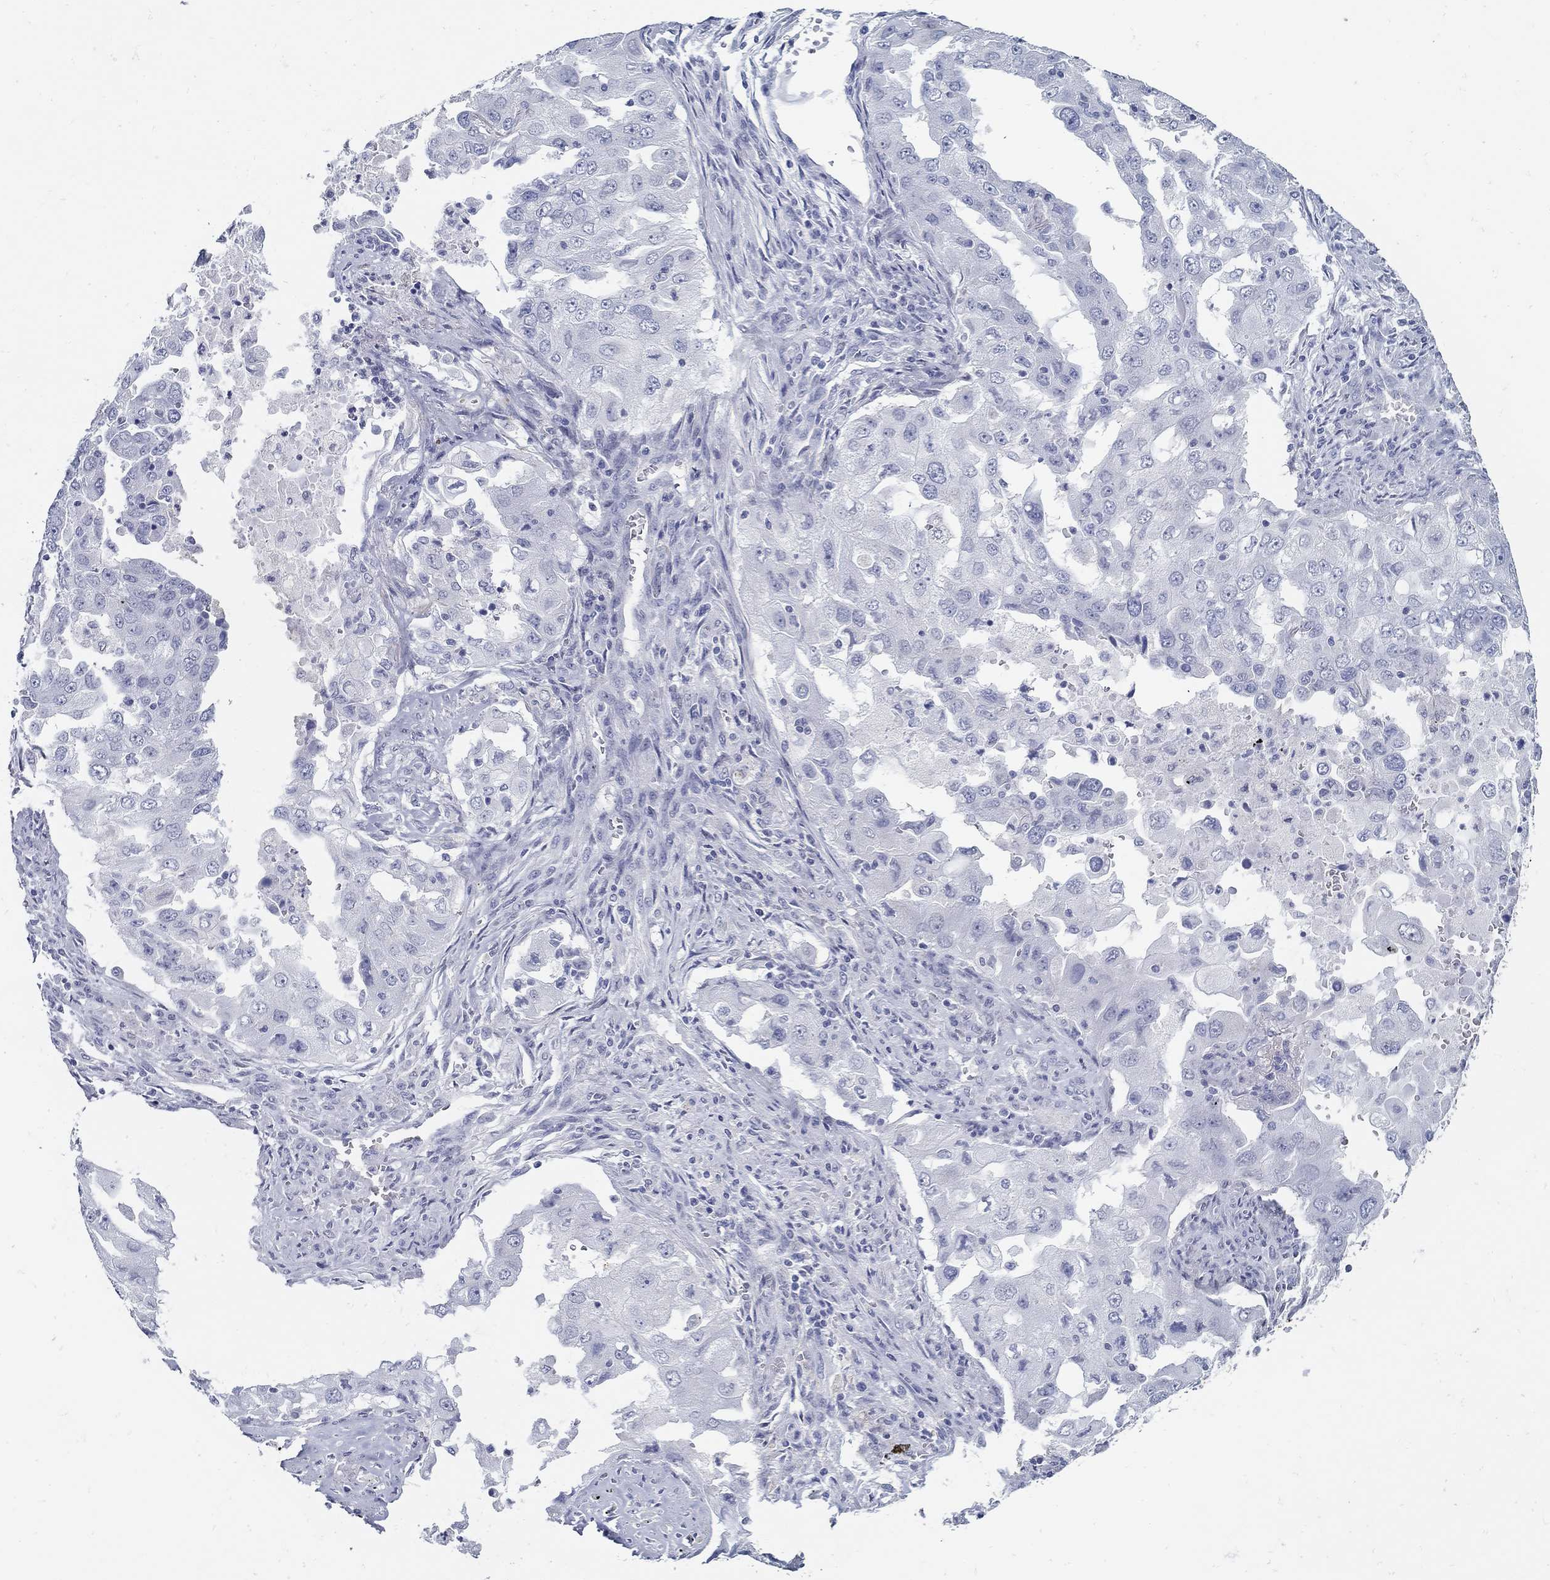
{"staining": {"intensity": "negative", "quantity": "none", "location": "none"}, "tissue": "lung cancer", "cell_type": "Tumor cells", "image_type": "cancer", "snomed": [{"axis": "morphology", "description": "Adenocarcinoma, NOS"}, {"axis": "topography", "description": "Lung"}], "caption": "This is a image of IHC staining of lung cancer, which shows no staining in tumor cells.", "gene": "USP29", "patient": {"sex": "female", "age": 61}}